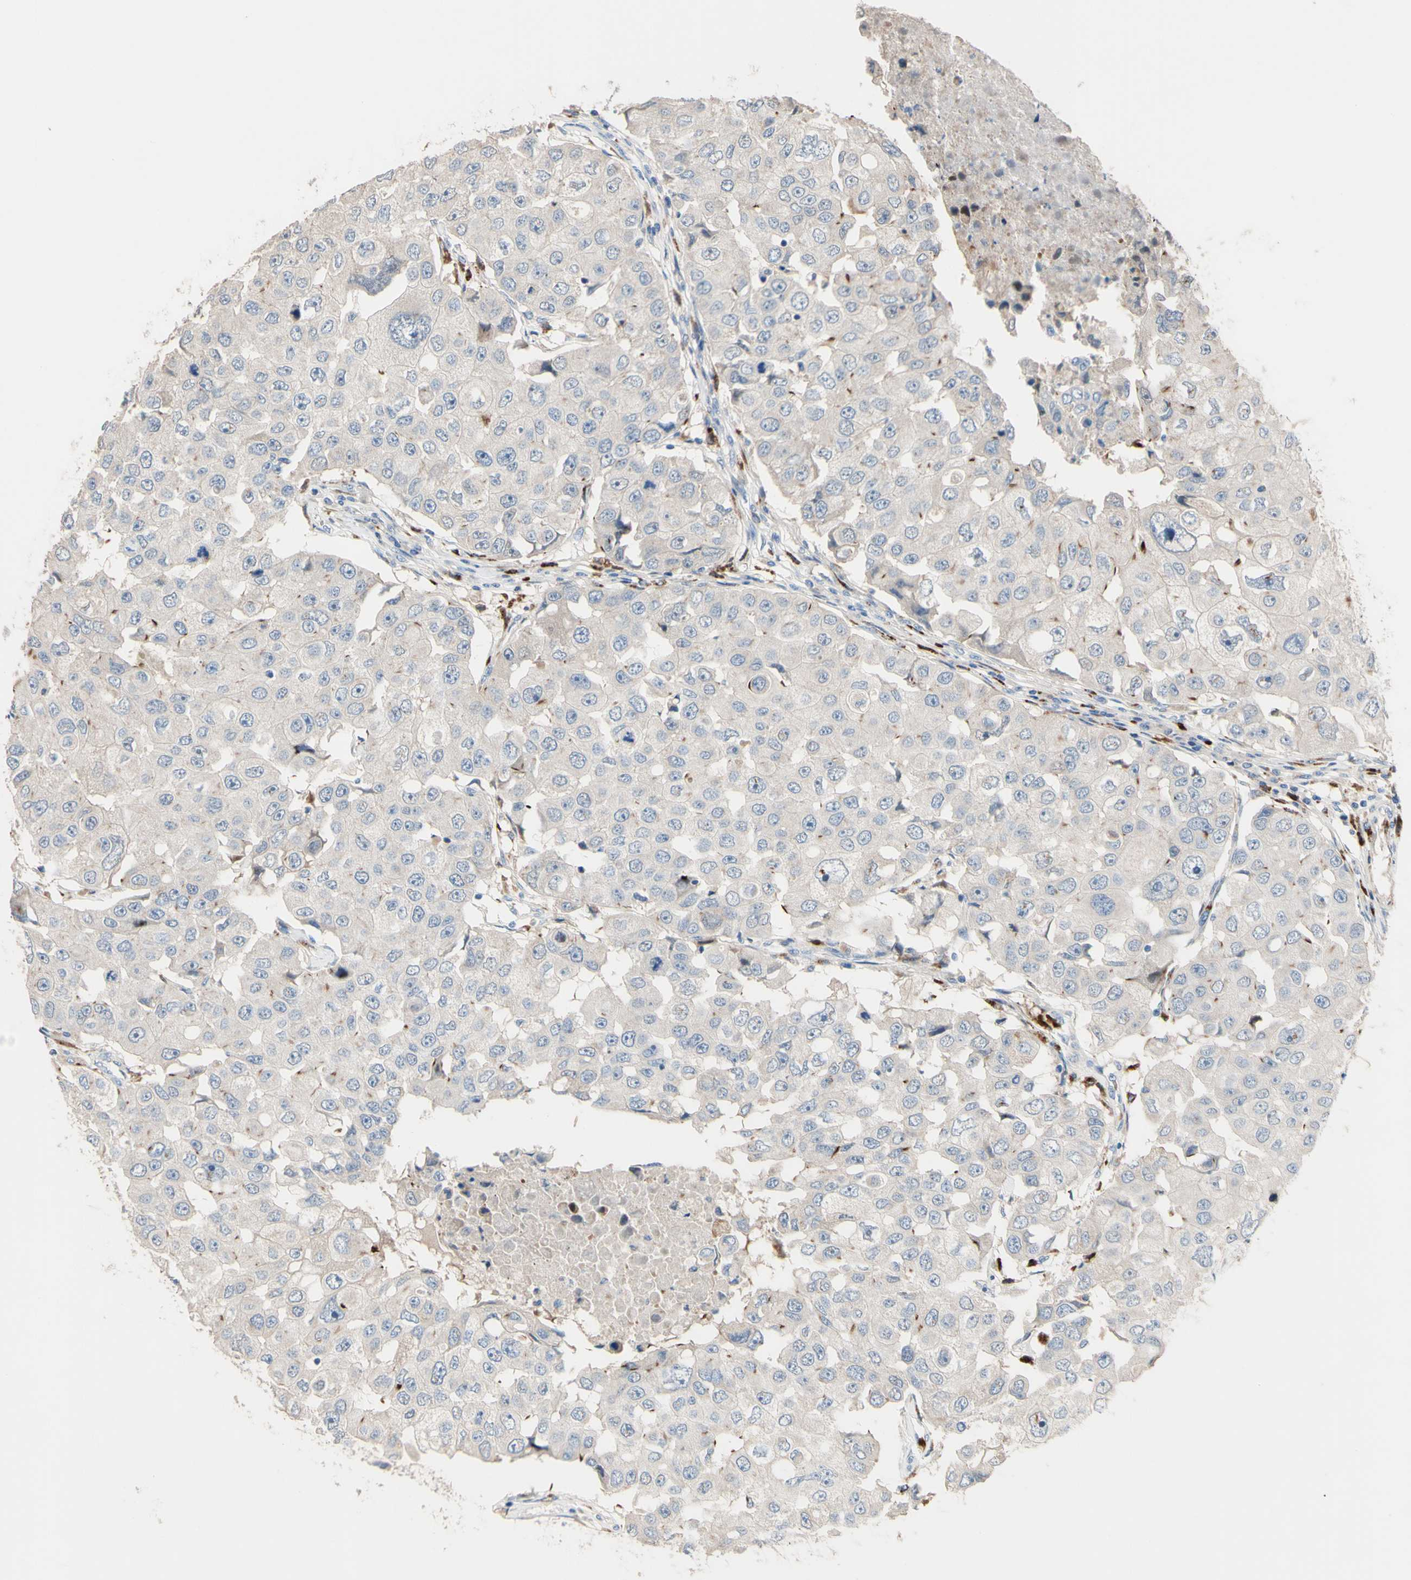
{"staining": {"intensity": "weak", "quantity": ">75%", "location": "cytoplasmic/membranous"}, "tissue": "breast cancer", "cell_type": "Tumor cells", "image_type": "cancer", "snomed": [{"axis": "morphology", "description": "Duct carcinoma"}, {"axis": "topography", "description": "Breast"}], "caption": "Tumor cells demonstrate low levels of weak cytoplasmic/membranous staining in approximately >75% of cells in breast cancer (intraductal carcinoma). (DAB (3,3'-diaminobenzidine) IHC with brightfield microscopy, high magnification).", "gene": "CDON", "patient": {"sex": "female", "age": 27}}